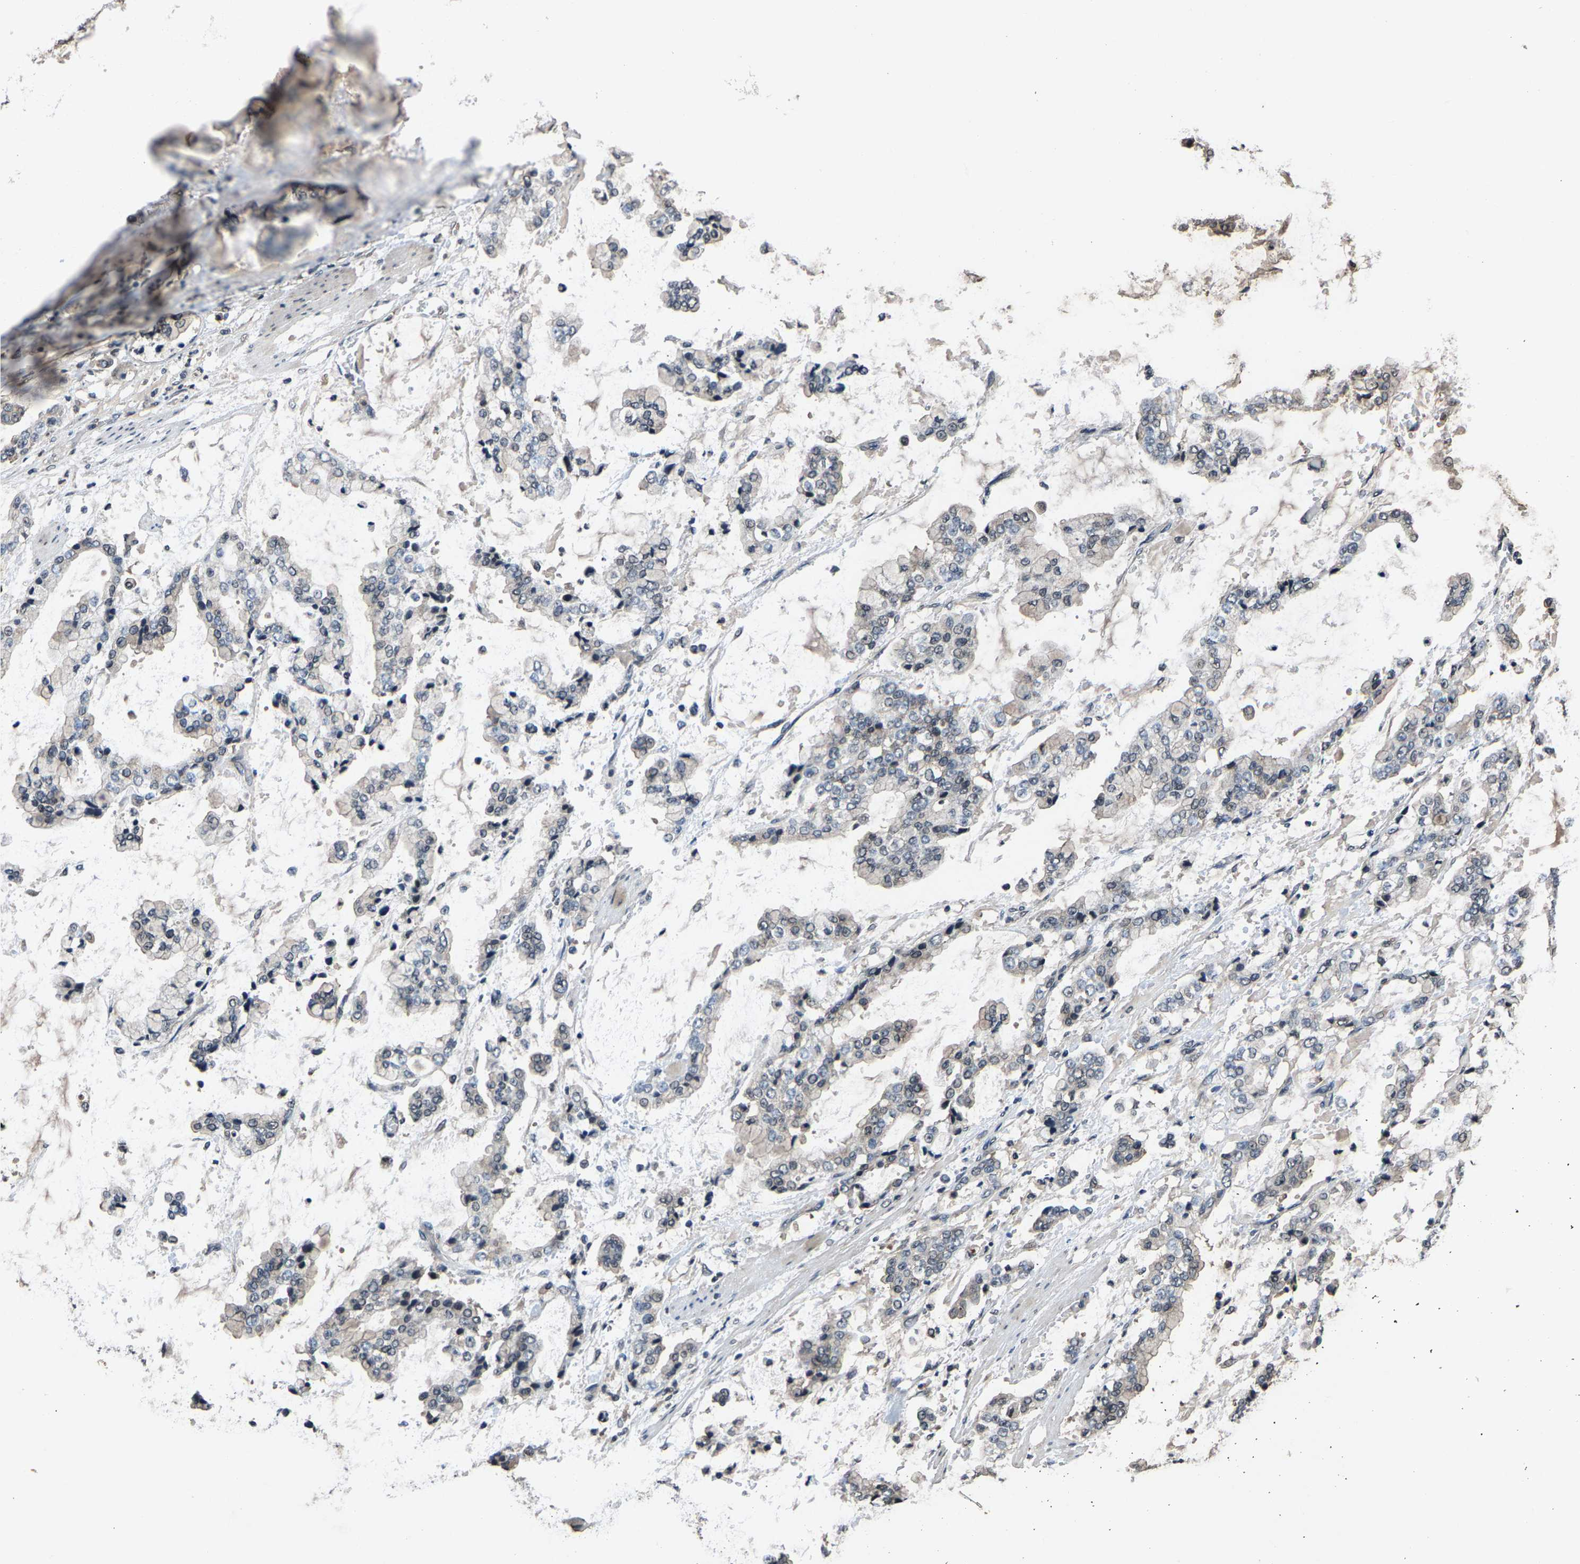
{"staining": {"intensity": "negative", "quantity": "none", "location": "none"}, "tissue": "stomach cancer", "cell_type": "Tumor cells", "image_type": "cancer", "snomed": [{"axis": "morphology", "description": "Normal tissue, NOS"}, {"axis": "morphology", "description": "Adenocarcinoma, NOS"}, {"axis": "topography", "description": "Stomach, upper"}, {"axis": "topography", "description": "Stomach"}], "caption": "Immunohistochemistry (IHC) photomicrograph of neoplastic tissue: stomach adenocarcinoma stained with DAB (3,3'-diaminobenzidine) demonstrates no significant protein staining in tumor cells.", "gene": "HUWE1", "patient": {"sex": "male", "age": 76}}